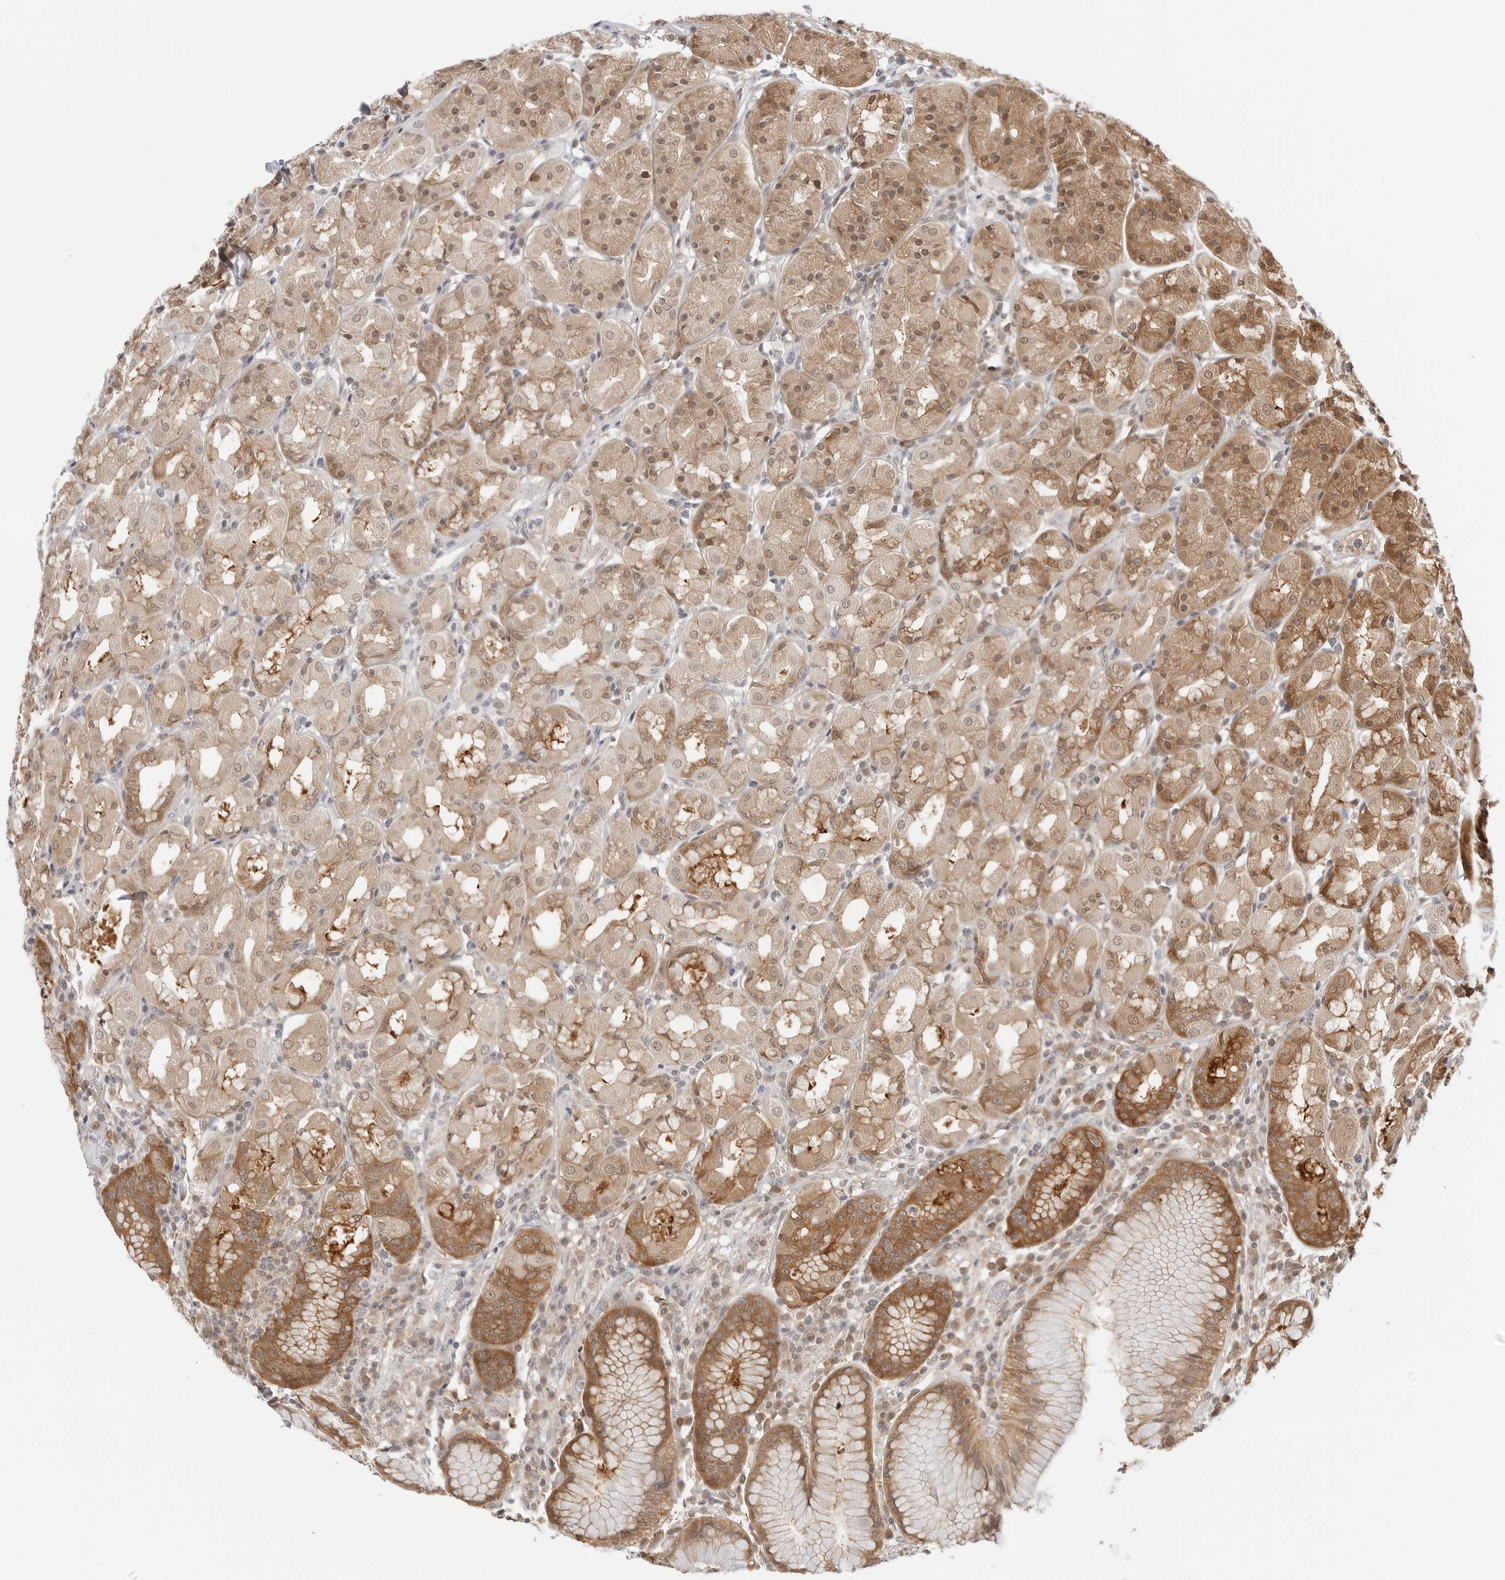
{"staining": {"intensity": "moderate", "quantity": "25%-75%", "location": "cytoplasmic/membranous,nuclear"}, "tissue": "stomach", "cell_type": "Glandular cells", "image_type": "normal", "snomed": [{"axis": "morphology", "description": "Normal tissue, NOS"}, {"axis": "topography", "description": "Stomach, lower"}], "caption": "Glandular cells exhibit moderate cytoplasmic/membranous,nuclear positivity in approximately 25%-75% of cells in benign stomach. (IHC, brightfield microscopy, high magnification).", "gene": "NUDC", "patient": {"sex": "female", "age": 56}}